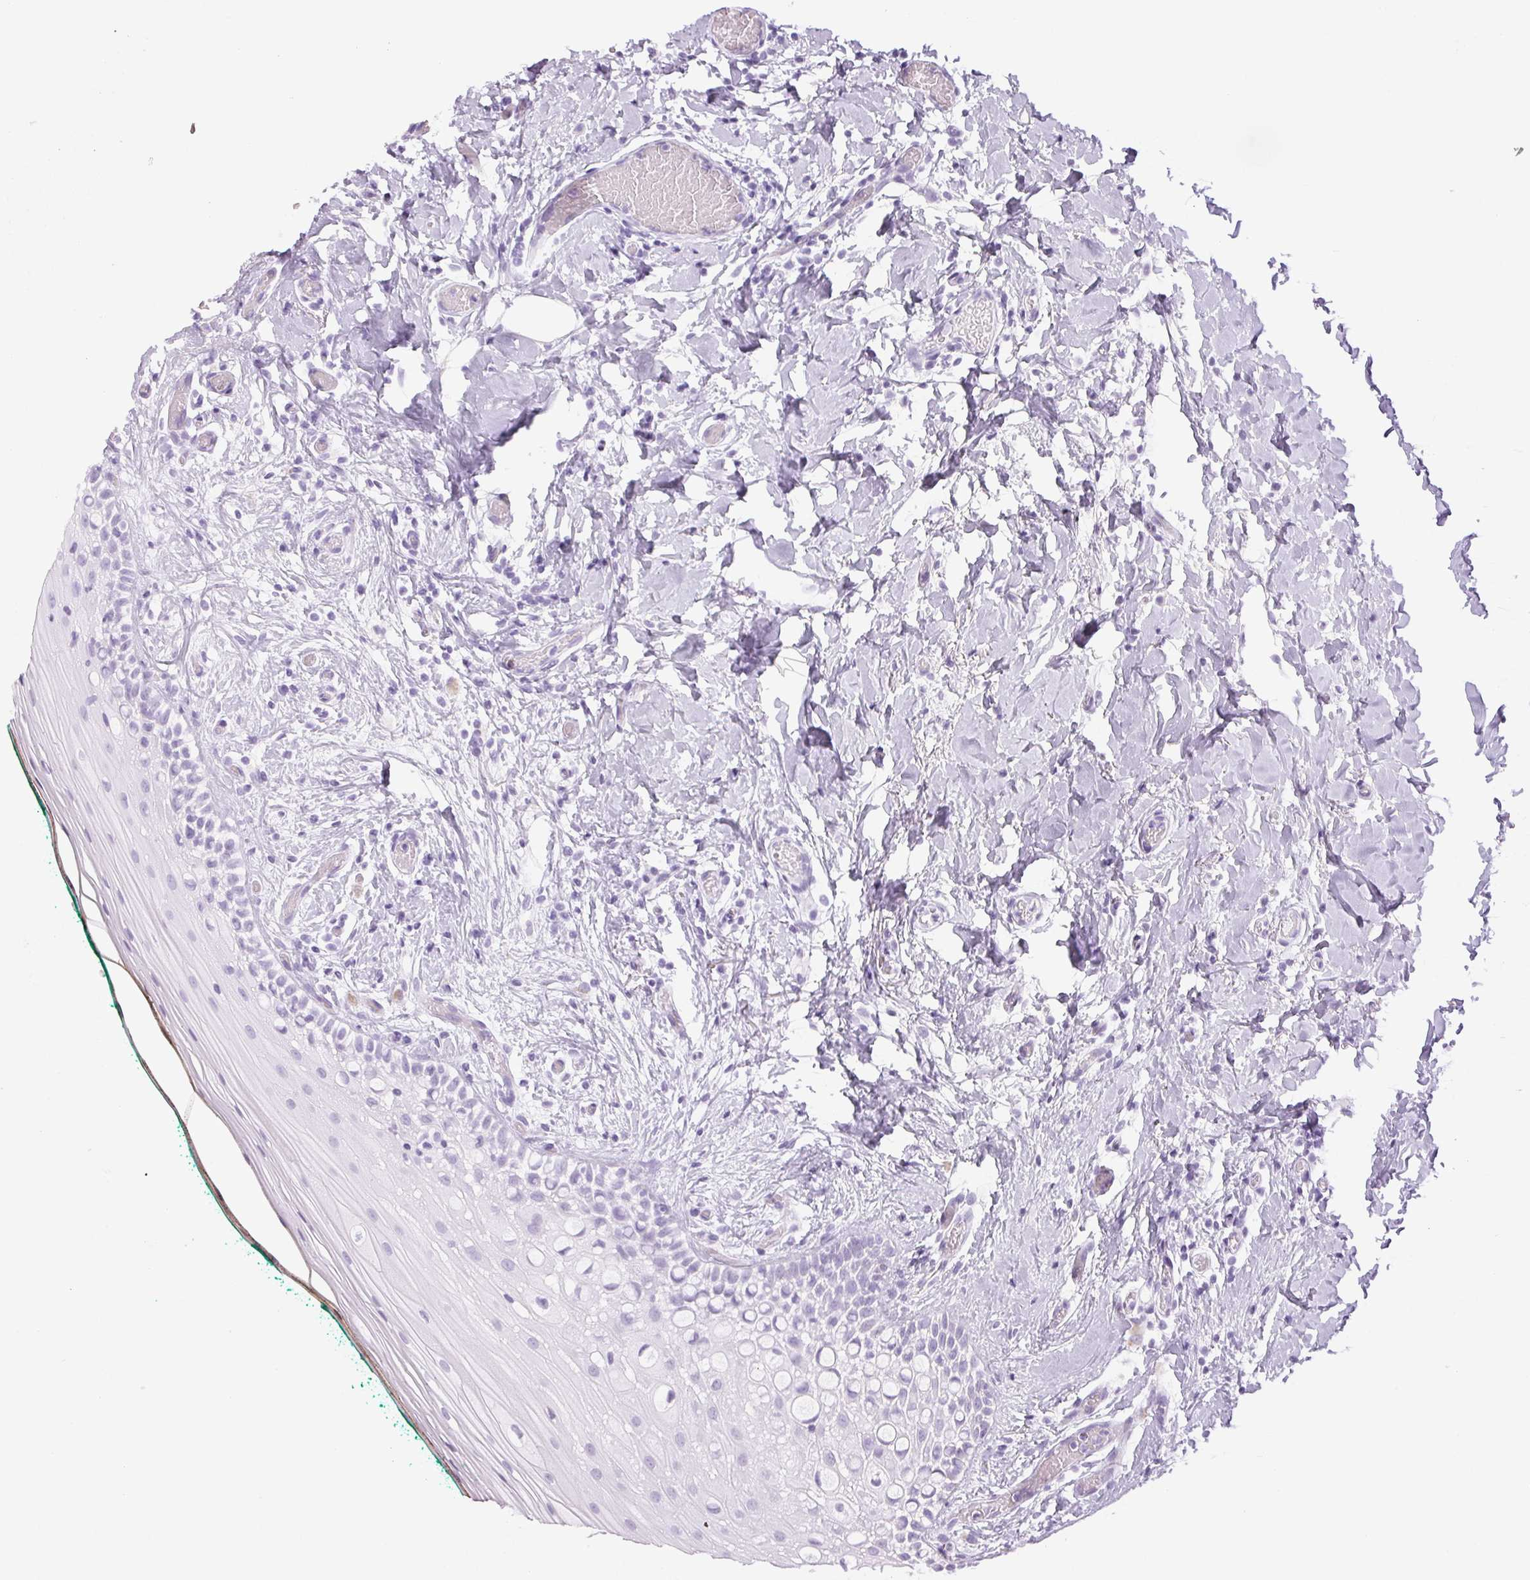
{"staining": {"intensity": "negative", "quantity": "none", "location": "none"}, "tissue": "oral mucosa", "cell_type": "Squamous epithelial cells", "image_type": "normal", "snomed": [{"axis": "morphology", "description": "Normal tissue, NOS"}, {"axis": "topography", "description": "Oral tissue"}], "caption": "The histopathology image demonstrates no staining of squamous epithelial cells in unremarkable oral mucosa. The staining is performed using DAB (3,3'-diaminobenzidine) brown chromogen with nuclei counter-stained in using hematoxylin.", "gene": "LTF", "patient": {"sex": "female", "age": 83}}